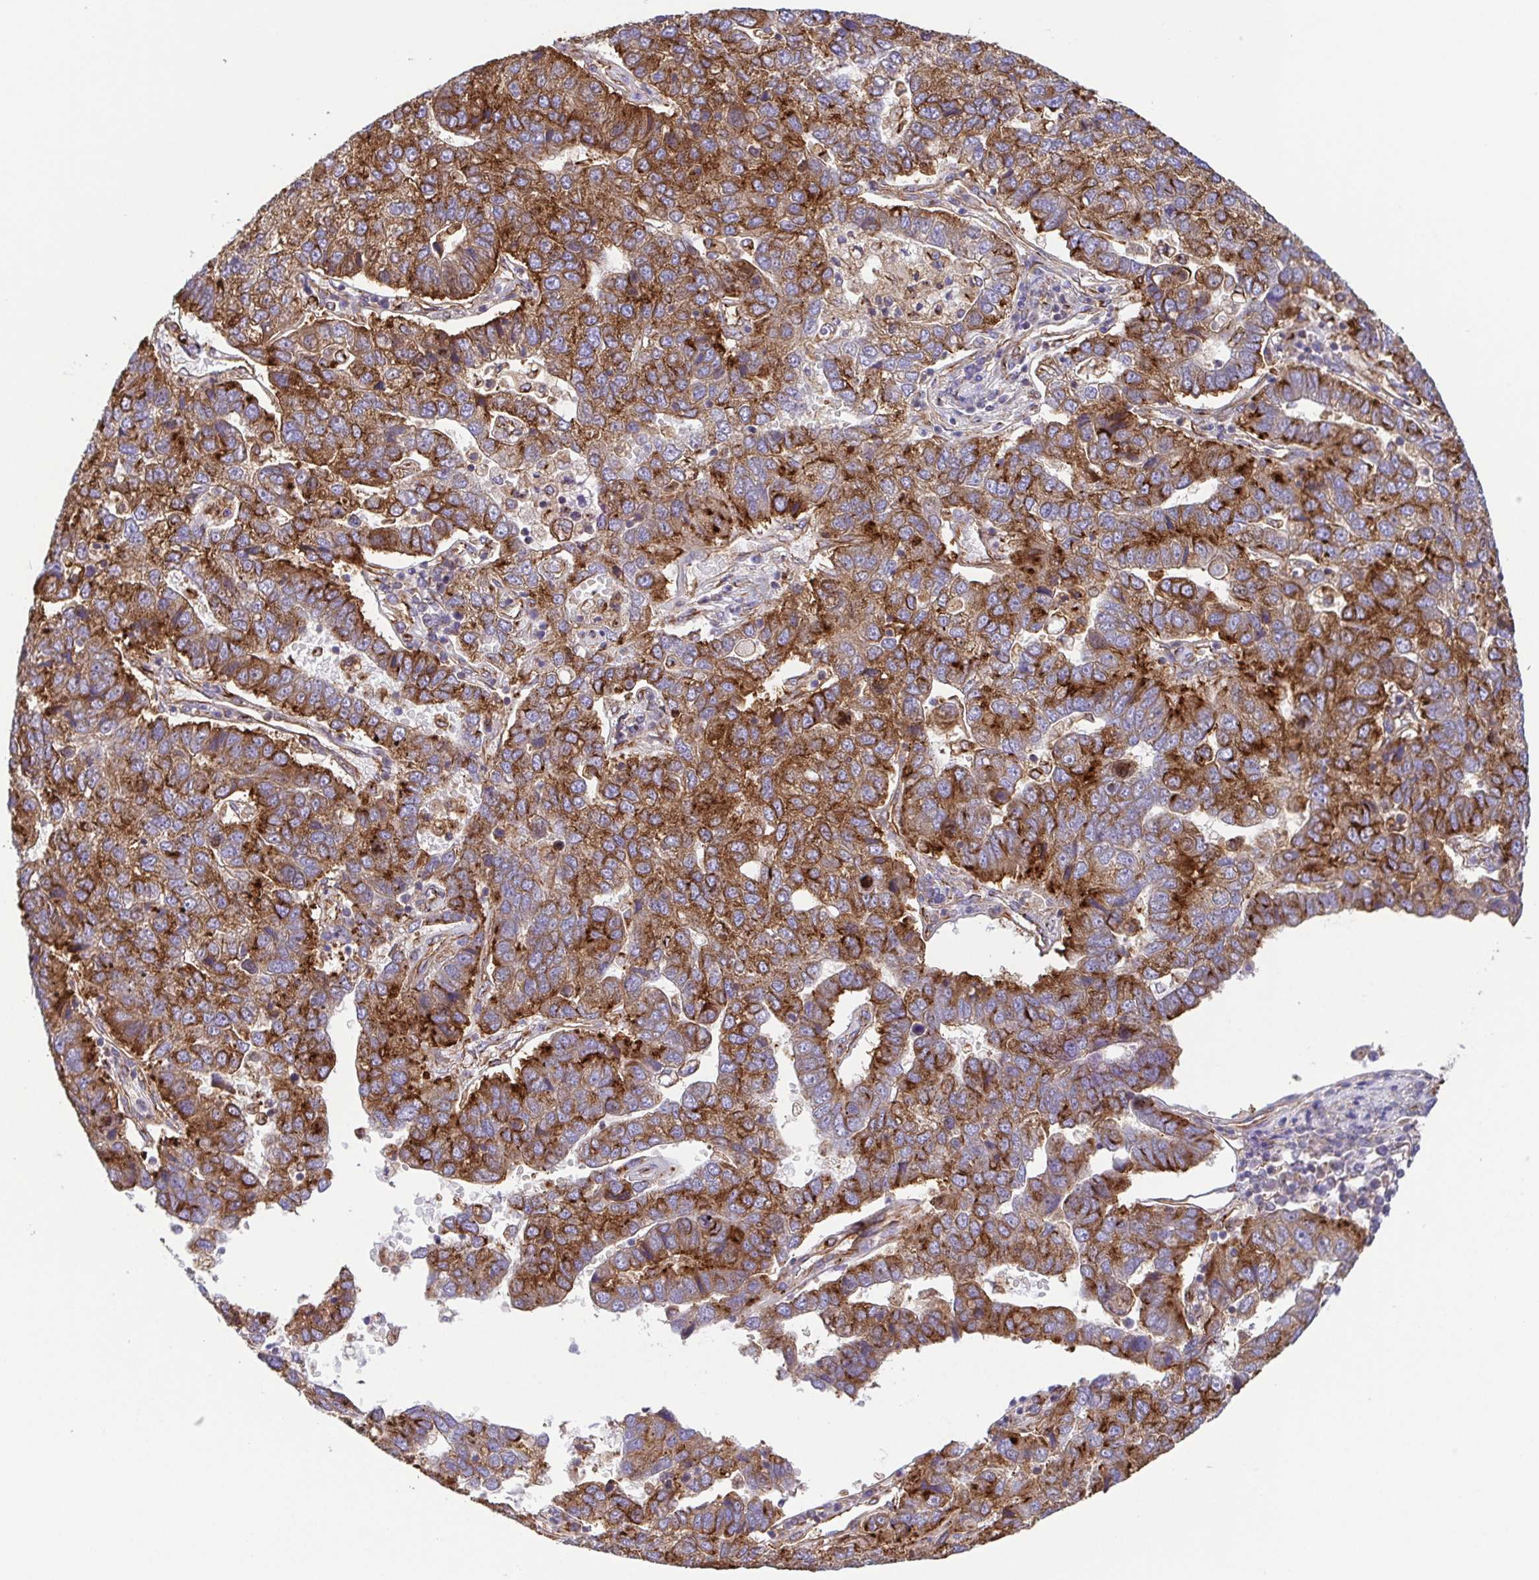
{"staining": {"intensity": "strong", "quantity": ">75%", "location": "cytoplasmic/membranous"}, "tissue": "pancreatic cancer", "cell_type": "Tumor cells", "image_type": "cancer", "snomed": [{"axis": "morphology", "description": "Adenocarcinoma, NOS"}, {"axis": "topography", "description": "Pancreas"}], "caption": "Brown immunohistochemical staining in adenocarcinoma (pancreatic) demonstrates strong cytoplasmic/membranous expression in approximately >75% of tumor cells.", "gene": "KIF5B", "patient": {"sex": "female", "age": 61}}